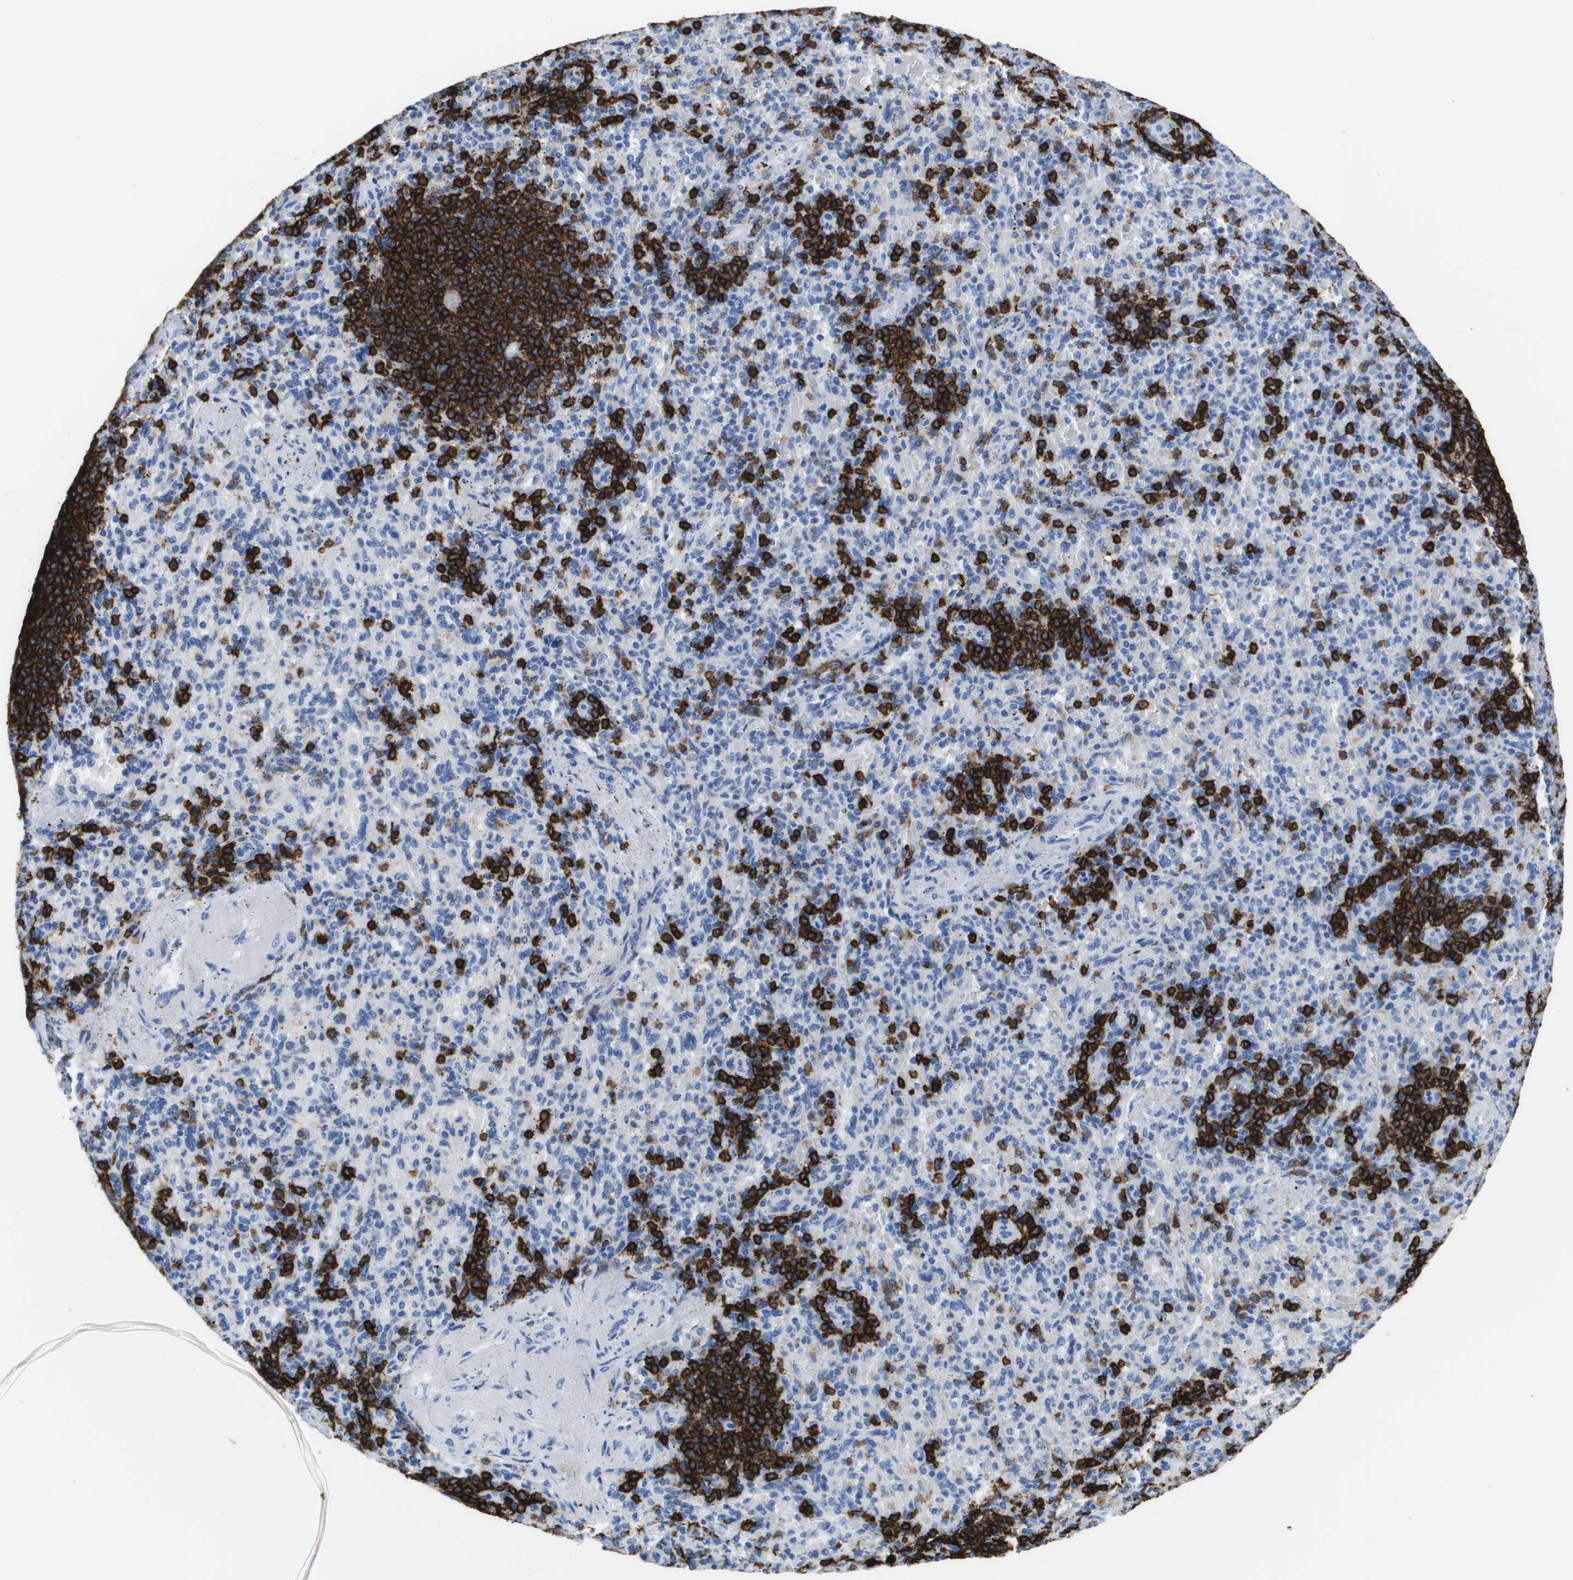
{"staining": {"intensity": "strong", "quantity": "<25%", "location": "cytoplasmic/membranous"}, "tissue": "spleen", "cell_type": "Cells in red pulp", "image_type": "normal", "snomed": [{"axis": "morphology", "description": "Normal tissue, NOS"}, {"axis": "topography", "description": "Spleen"}], "caption": "A photomicrograph of human spleen stained for a protein demonstrates strong cytoplasmic/membranous brown staining in cells in red pulp.", "gene": "MS4A1", "patient": {"sex": "female", "age": 74}}